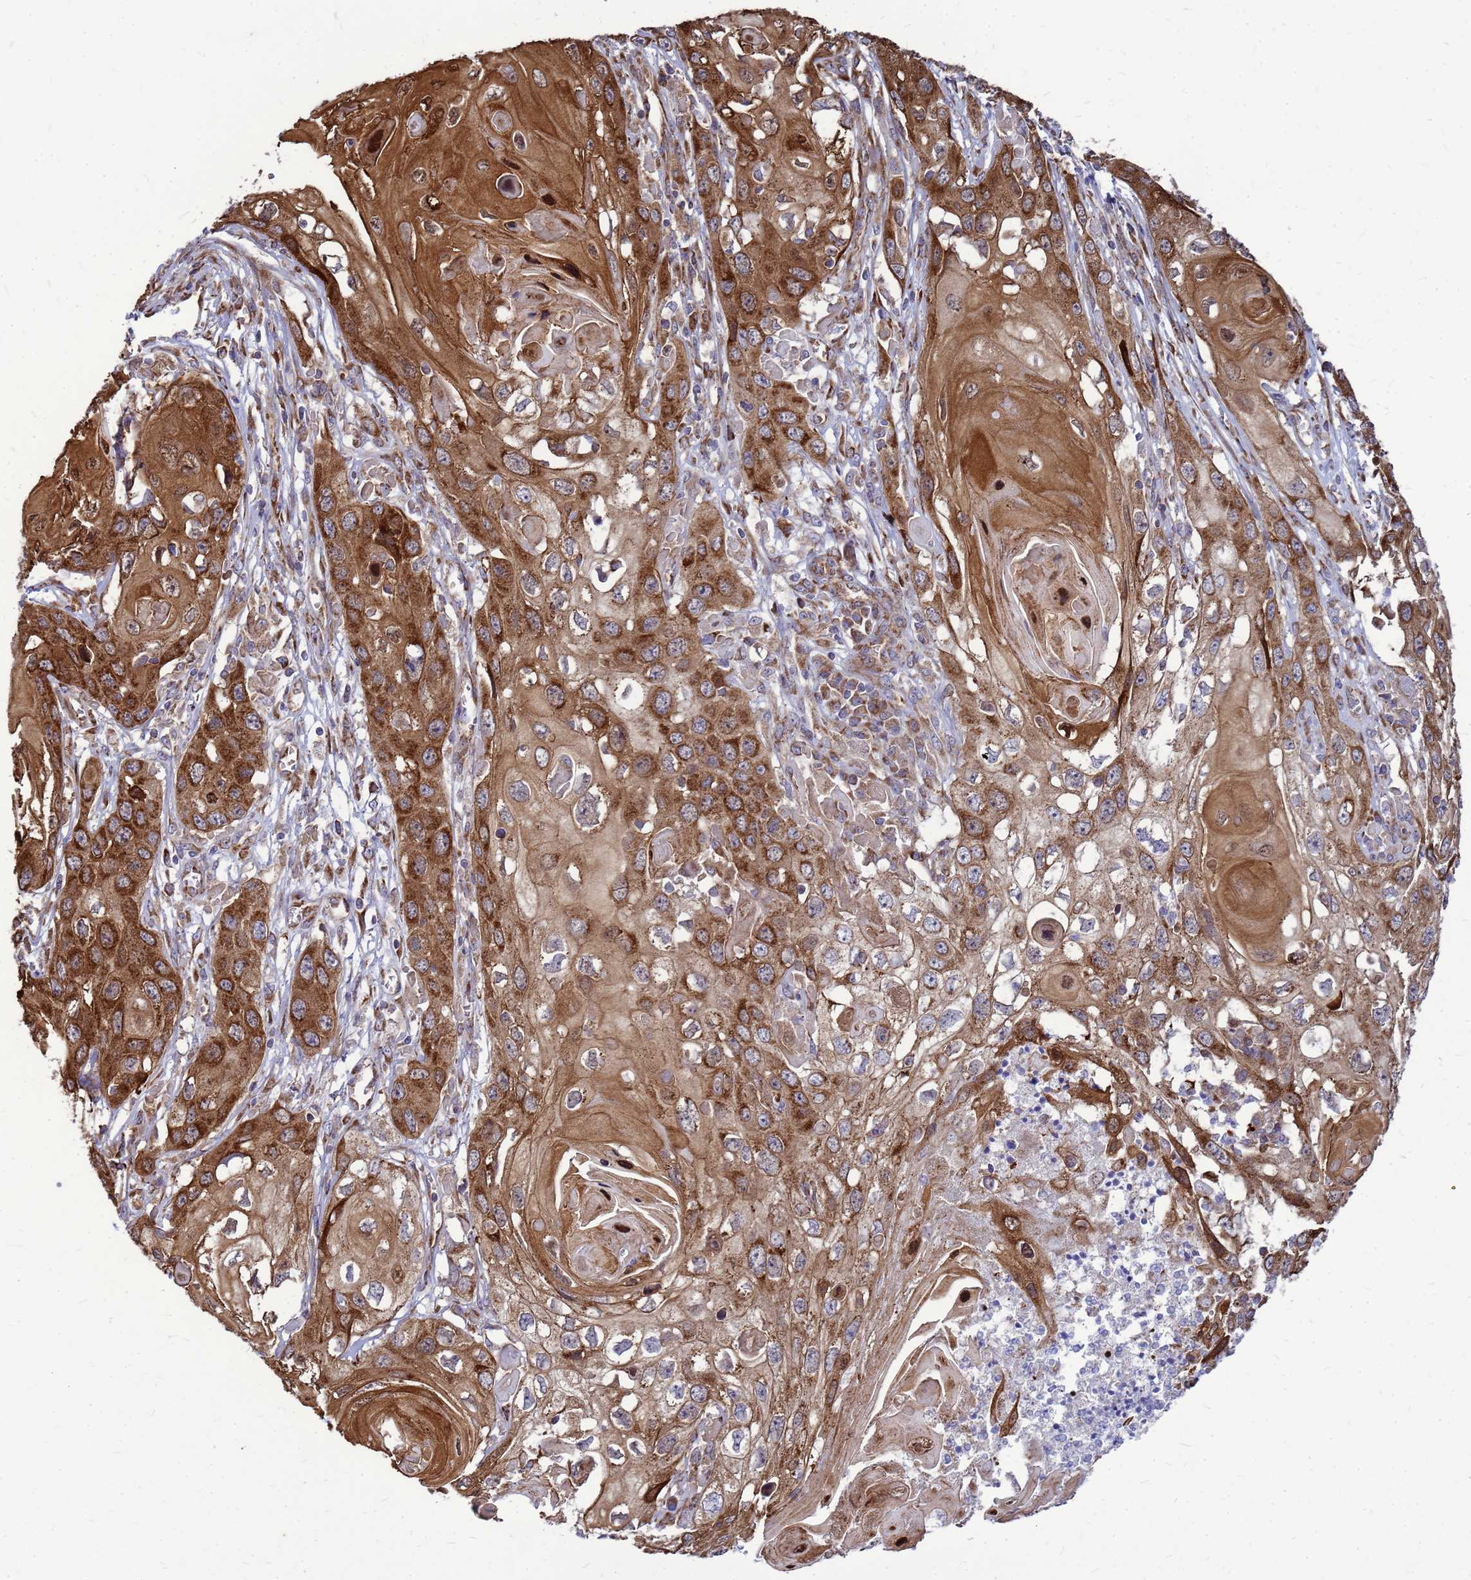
{"staining": {"intensity": "strong", "quantity": ">75%", "location": "cytoplasmic/membranous"}, "tissue": "skin cancer", "cell_type": "Tumor cells", "image_type": "cancer", "snomed": [{"axis": "morphology", "description": "Squamous cell carcinoma, NOS"}, {"axis": "topography", "description": "Skin"}], "caption": "Immunohistochemistry (IHC) (DAB) staining of human skin cancer (squamous cell carcinoma) demonstrates strong cytoplasmic/membranous protein expression in about >75% of tumor cells.", "gene": "FSTL4", "patient": {"sex": "male", "age": 55}}